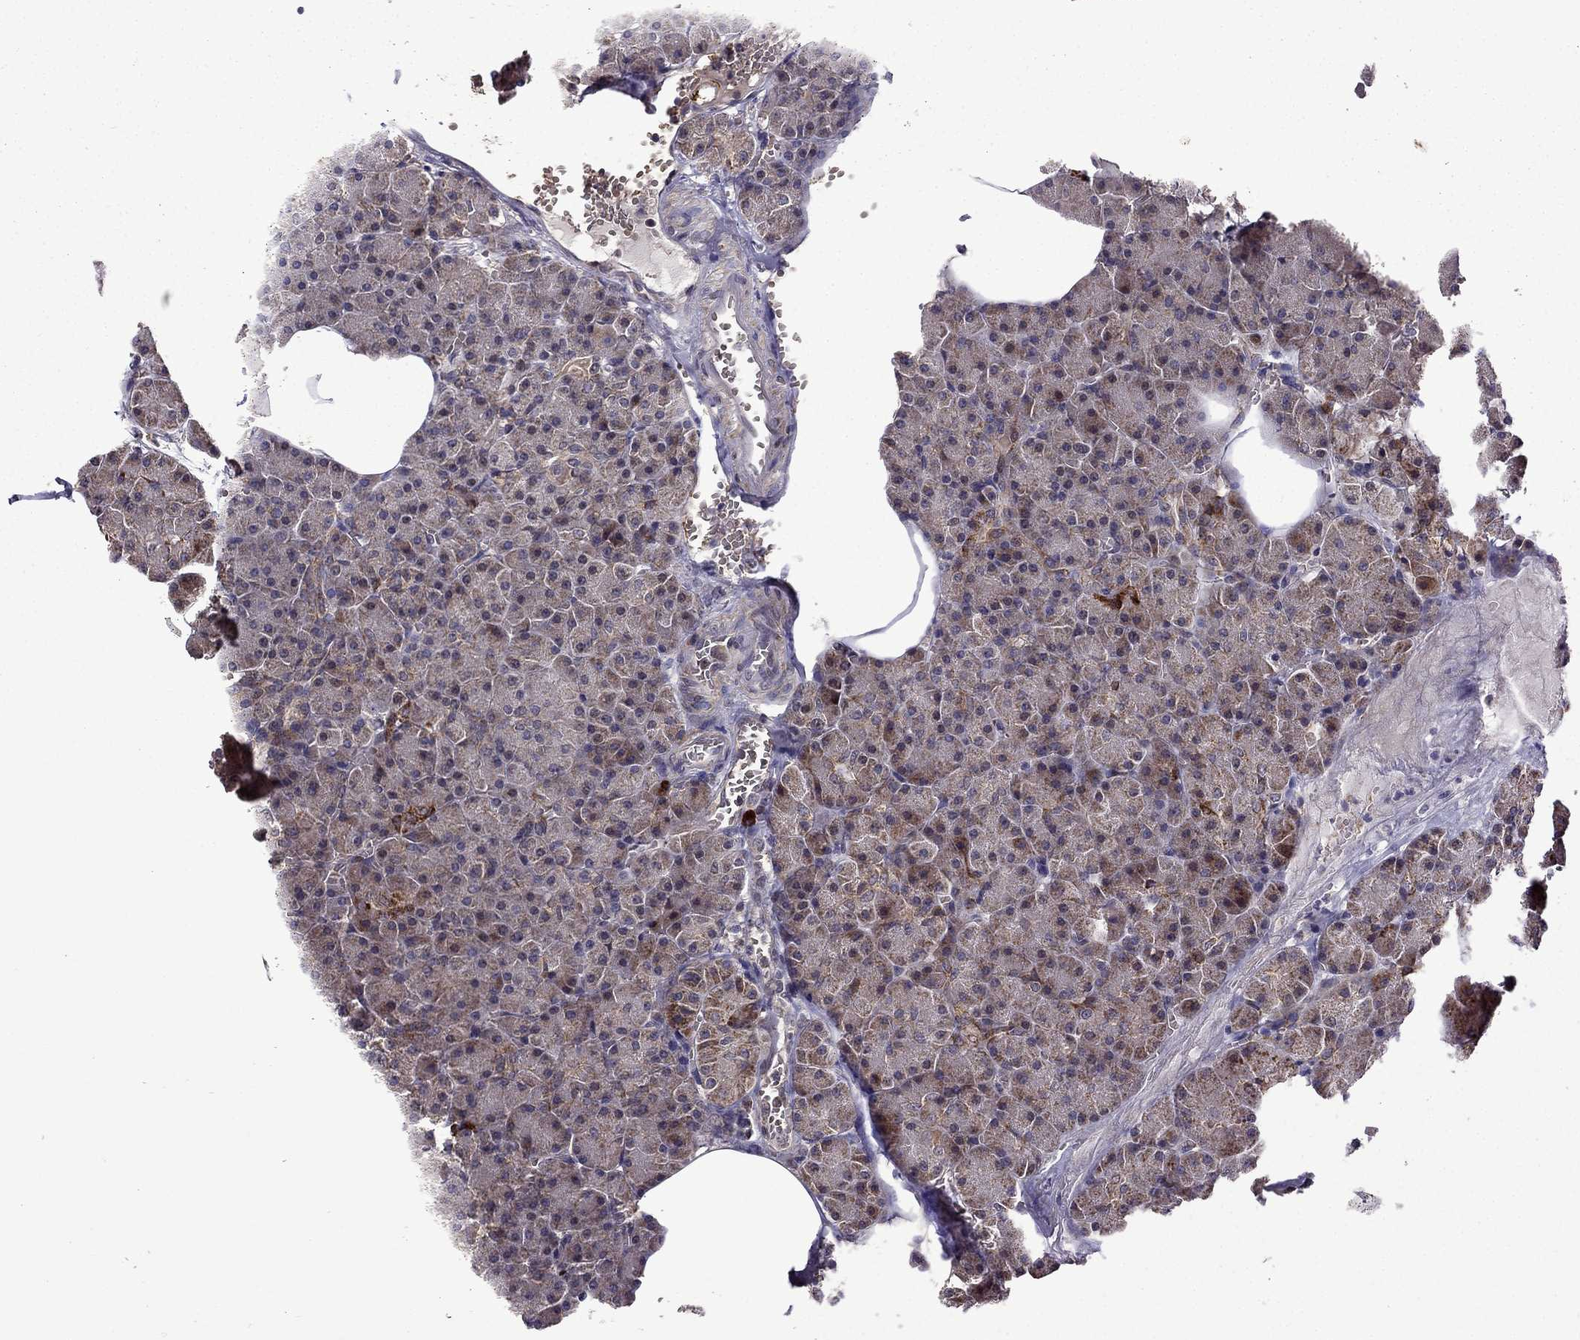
{"staining": {"intensity": "strong", "quantity": "<25%", "location": "cytoplasmic/membranous"}, "tissue": "pancreas", "cell_type": "Exocrine glandular cells", "image_type": "normal", "snomed": [{"axis": "morphology", "description": "Normal tissue, NOS"}, {"axis": "topography", "description": "Pancreas"}], "caption": "Protein staining by immunohistochemistry shows strong cytoplasmic/membranous staining in approximately <25% of exocrine glandular cells in benign pancreas. The staining was performed using DAB (3,3'-diaminobenzidine), with brown indicating positive protein expression. Nuclei are stained blue with hematoxylin.", "gene": "TAB2", "patient": {"sex": "female", "age": 45}}